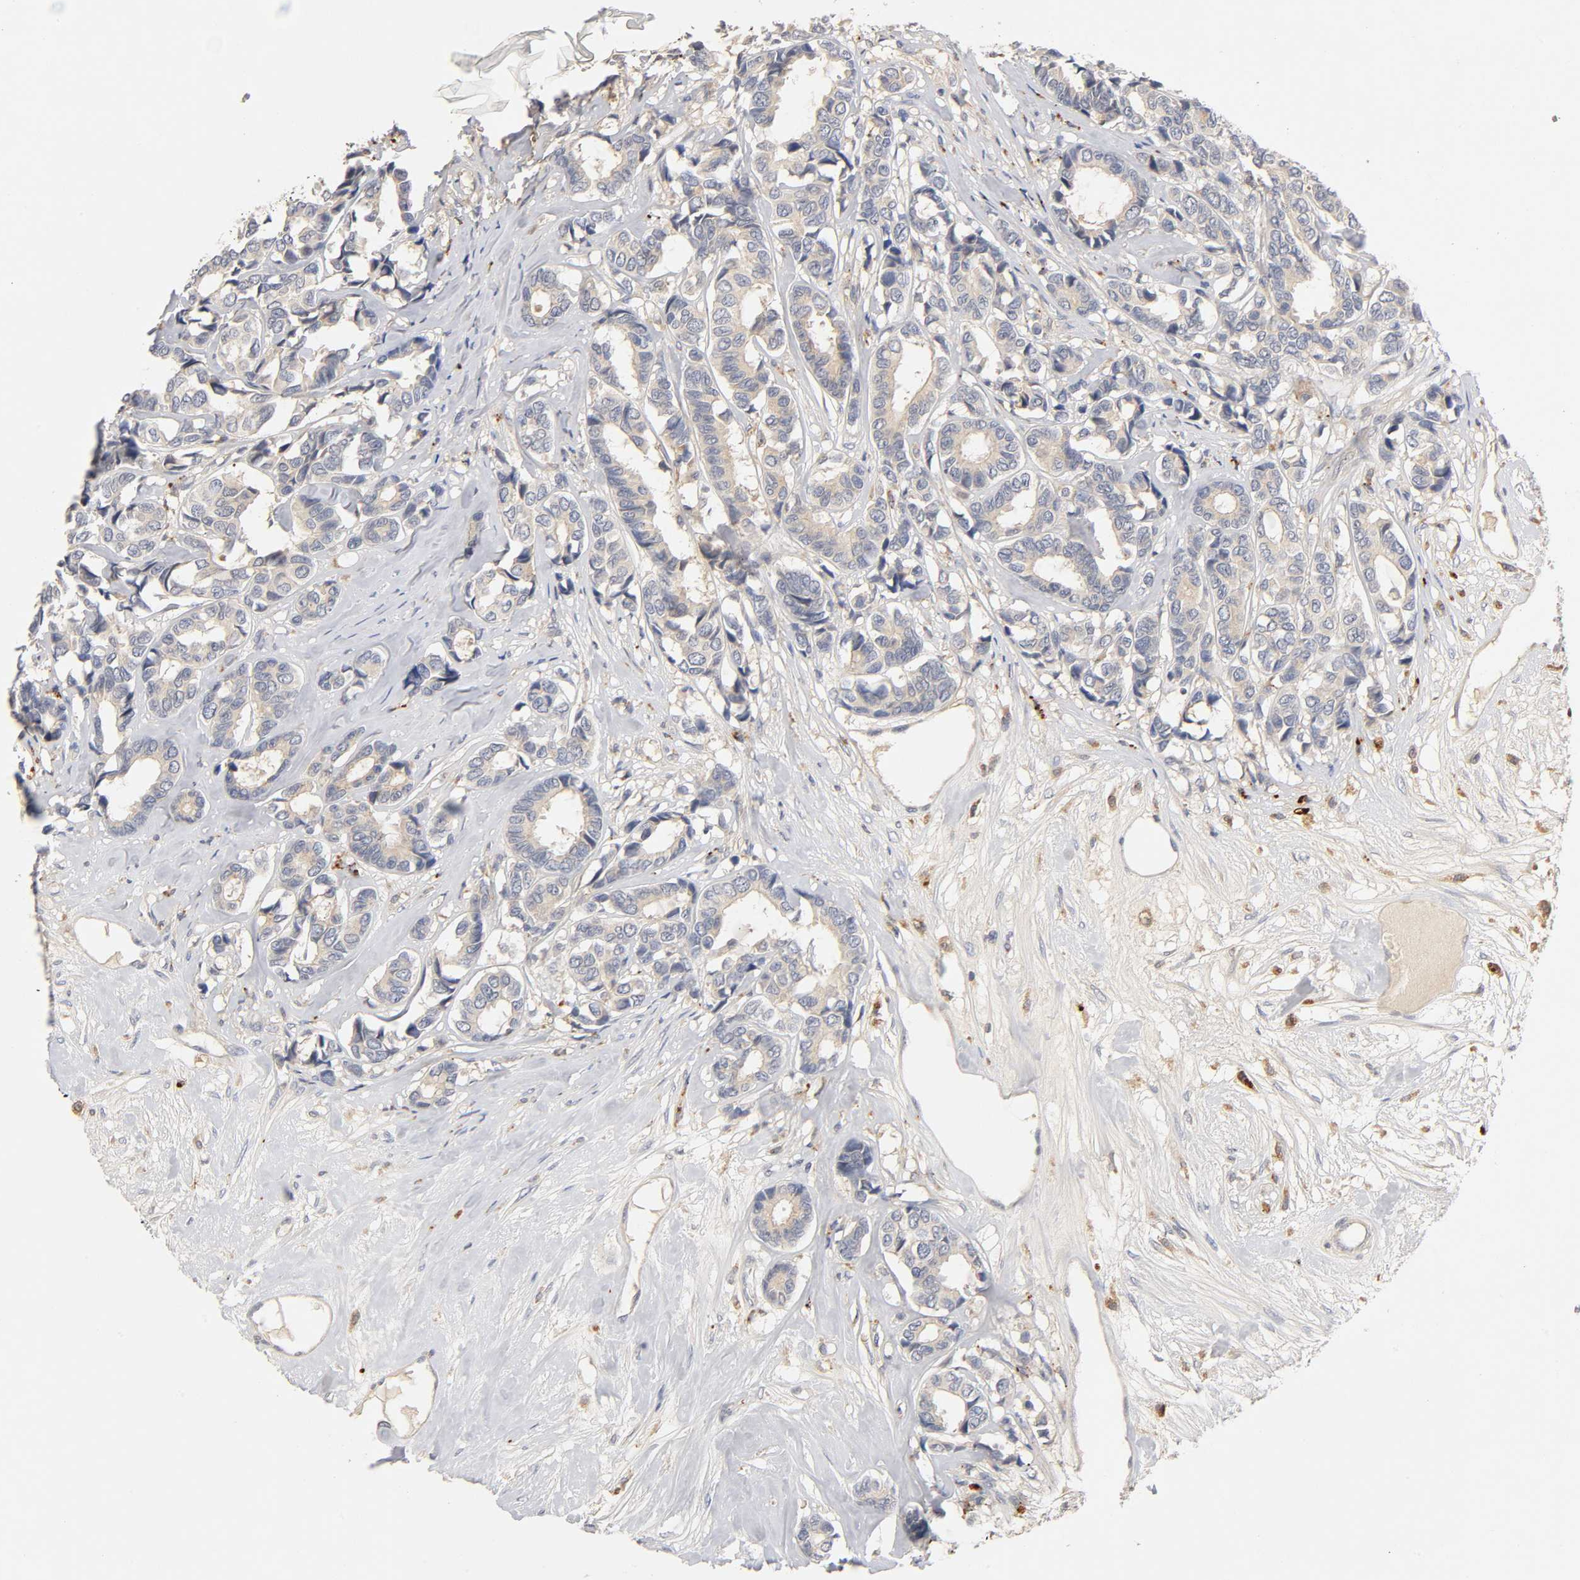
{"staining": {"intensity": "weak", "quantity": "25%-75%", "location": "cytoplasmic/membranous"}, "tissue": "breast cancer", "cell_type": "Tumor cells", "image_type": "cancer", "snomed": [{"axis": "morphology", "description": "Duct carcinoma"}, {"axis": "topography", "description": "Breast"}], "caption": "Immunohistochemical staining of human invasive ductal carcinoma (breast) displays weak cytoplasmic/membranous protein expression in about 25%-75% of tumor cells.", "gene": "RHOA", "patient": {"sex": "female", "age": 87}}